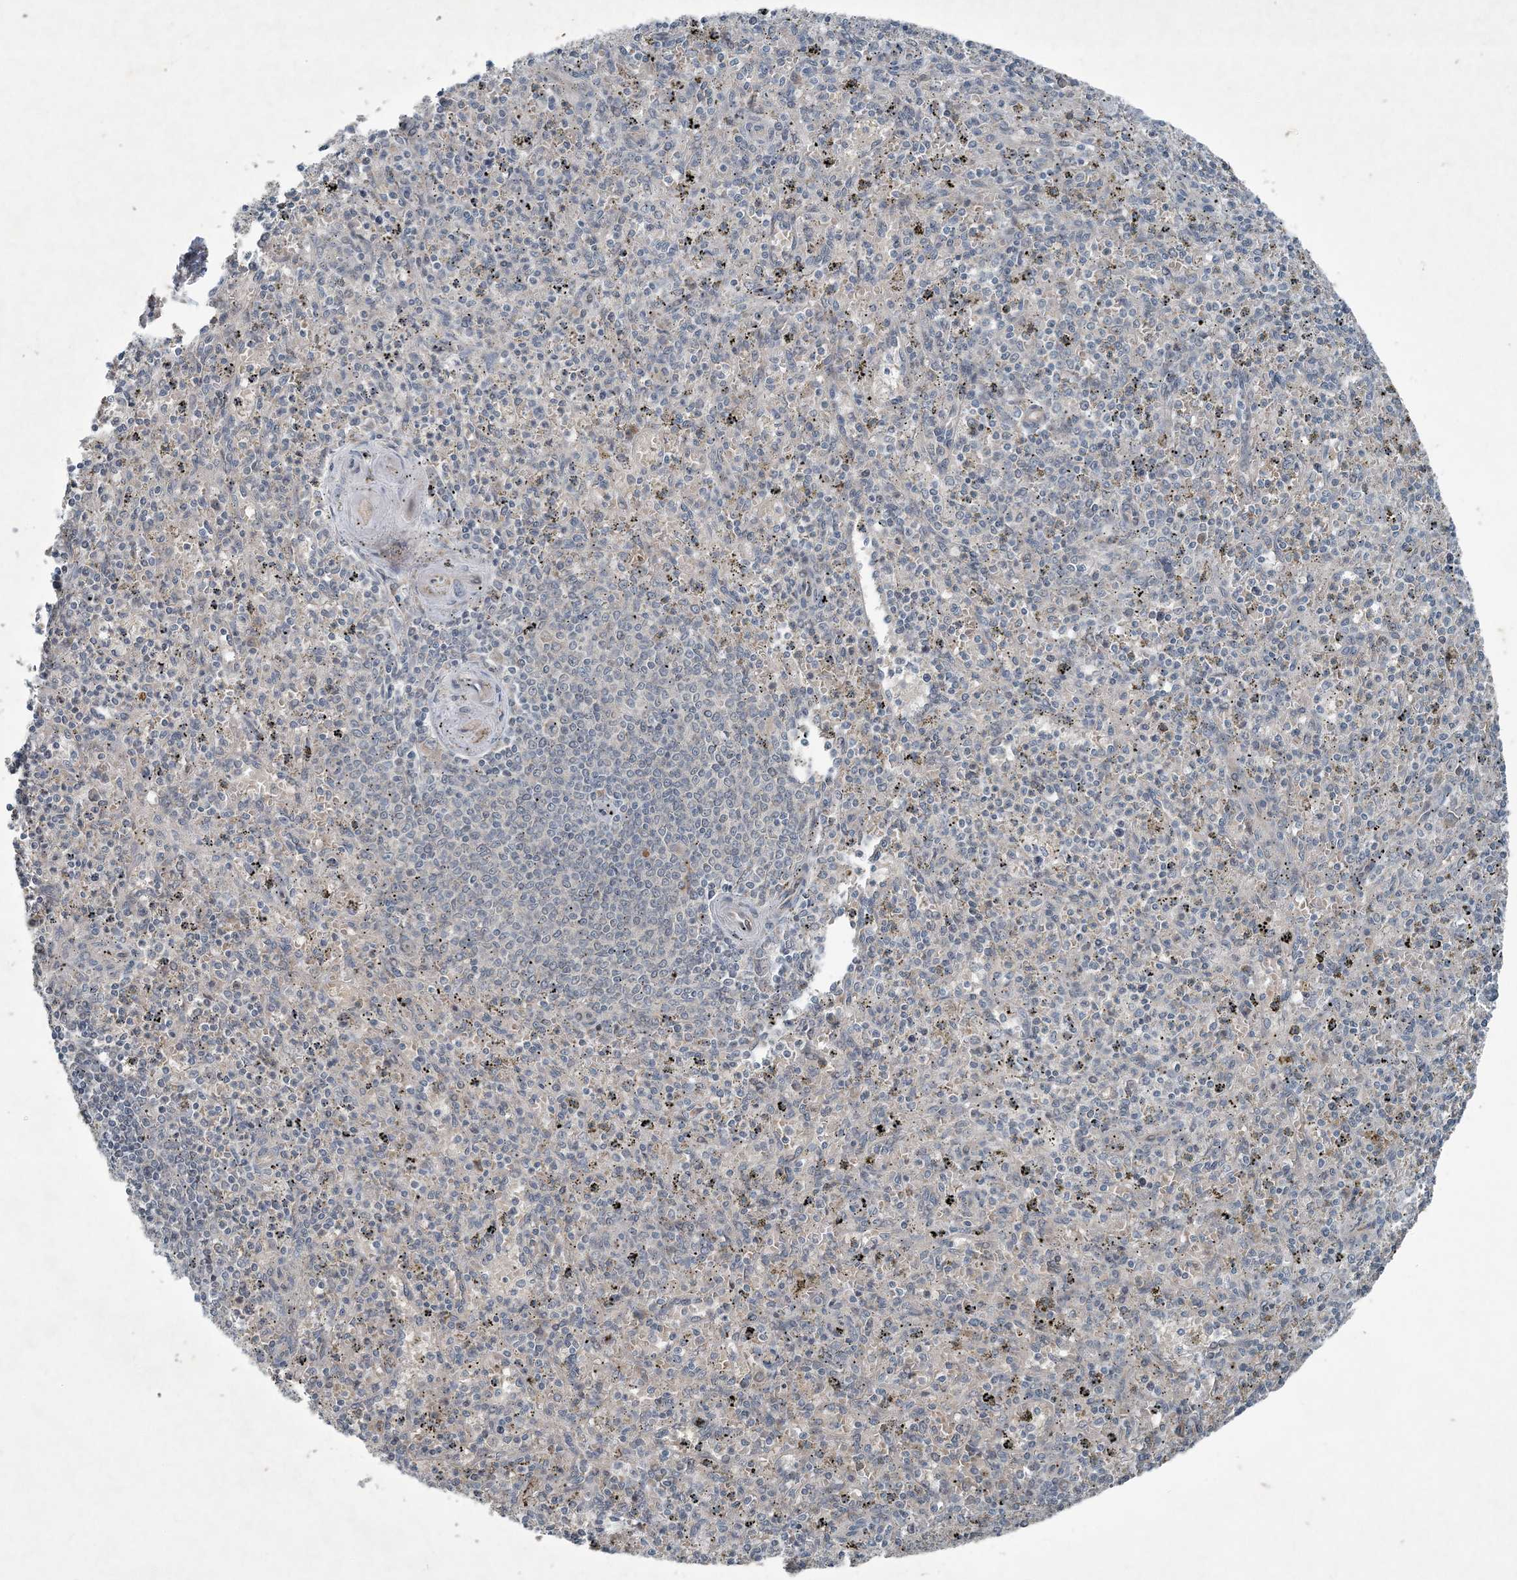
{"staining": {"intensity": "negative", "quantity": "none", "location": "none"}, "tissue": "spleen", "cell_type": "Cells in red pulp", "image_type": "normal", "snomed": [{"axis": "morphology", "description": "Normal tissue, NOS"}, {"axis": "topography", "description": "Spleen"}], "caption": "This is an immunohistochemistry (IHC) histopathology image of benign spleen. There is no expression in cells in red pulp.", "gene": "PC", "patient": {"sex": "male", "age": 72}}